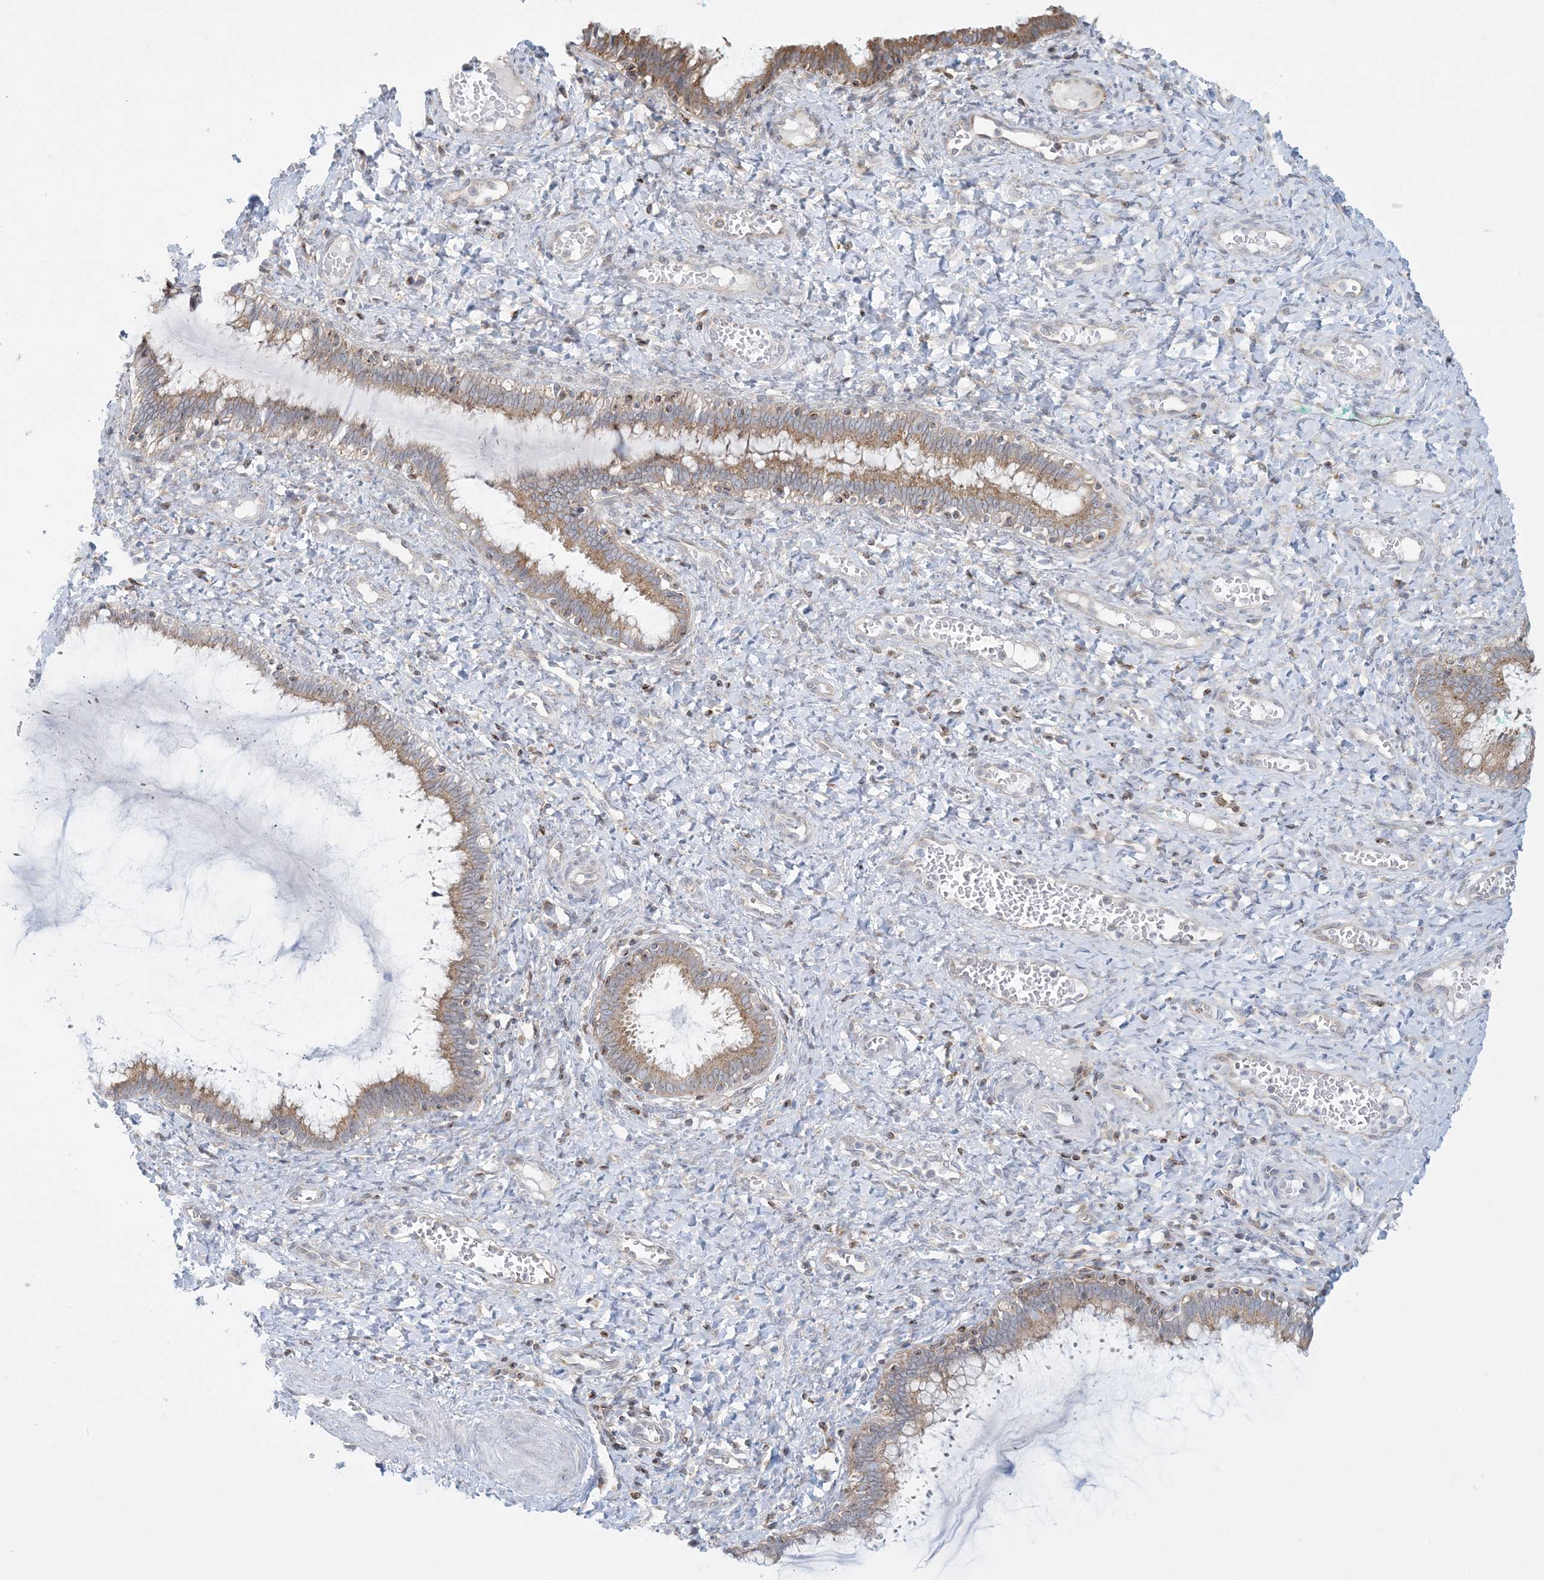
{"staining": {"intensity": "moderate", "quantity": "25%-75%", "location": "cytoplasmic/membranous"}, "tissue": "cervix", "cell_type": "Glandular cells", "image_type": "normal", "snomed": [{"axis": "morphology", "description": "Normal tissue, NOS"}, {"axis": "morphology", "description": "Adenocarcinoma, NOS"}, {"axis": "topography", "description": "Cervix"}], "caption": "High-power microscopy captured an immunohistochemistry (IHC) photomicrograph of benign cervix, revealing moderate cytoplasmic/membranous positivity in approximately 25%-75% of glandular cells.", "gene": "SLAMF9", "patient": {"sex": "female", "age": 29}}